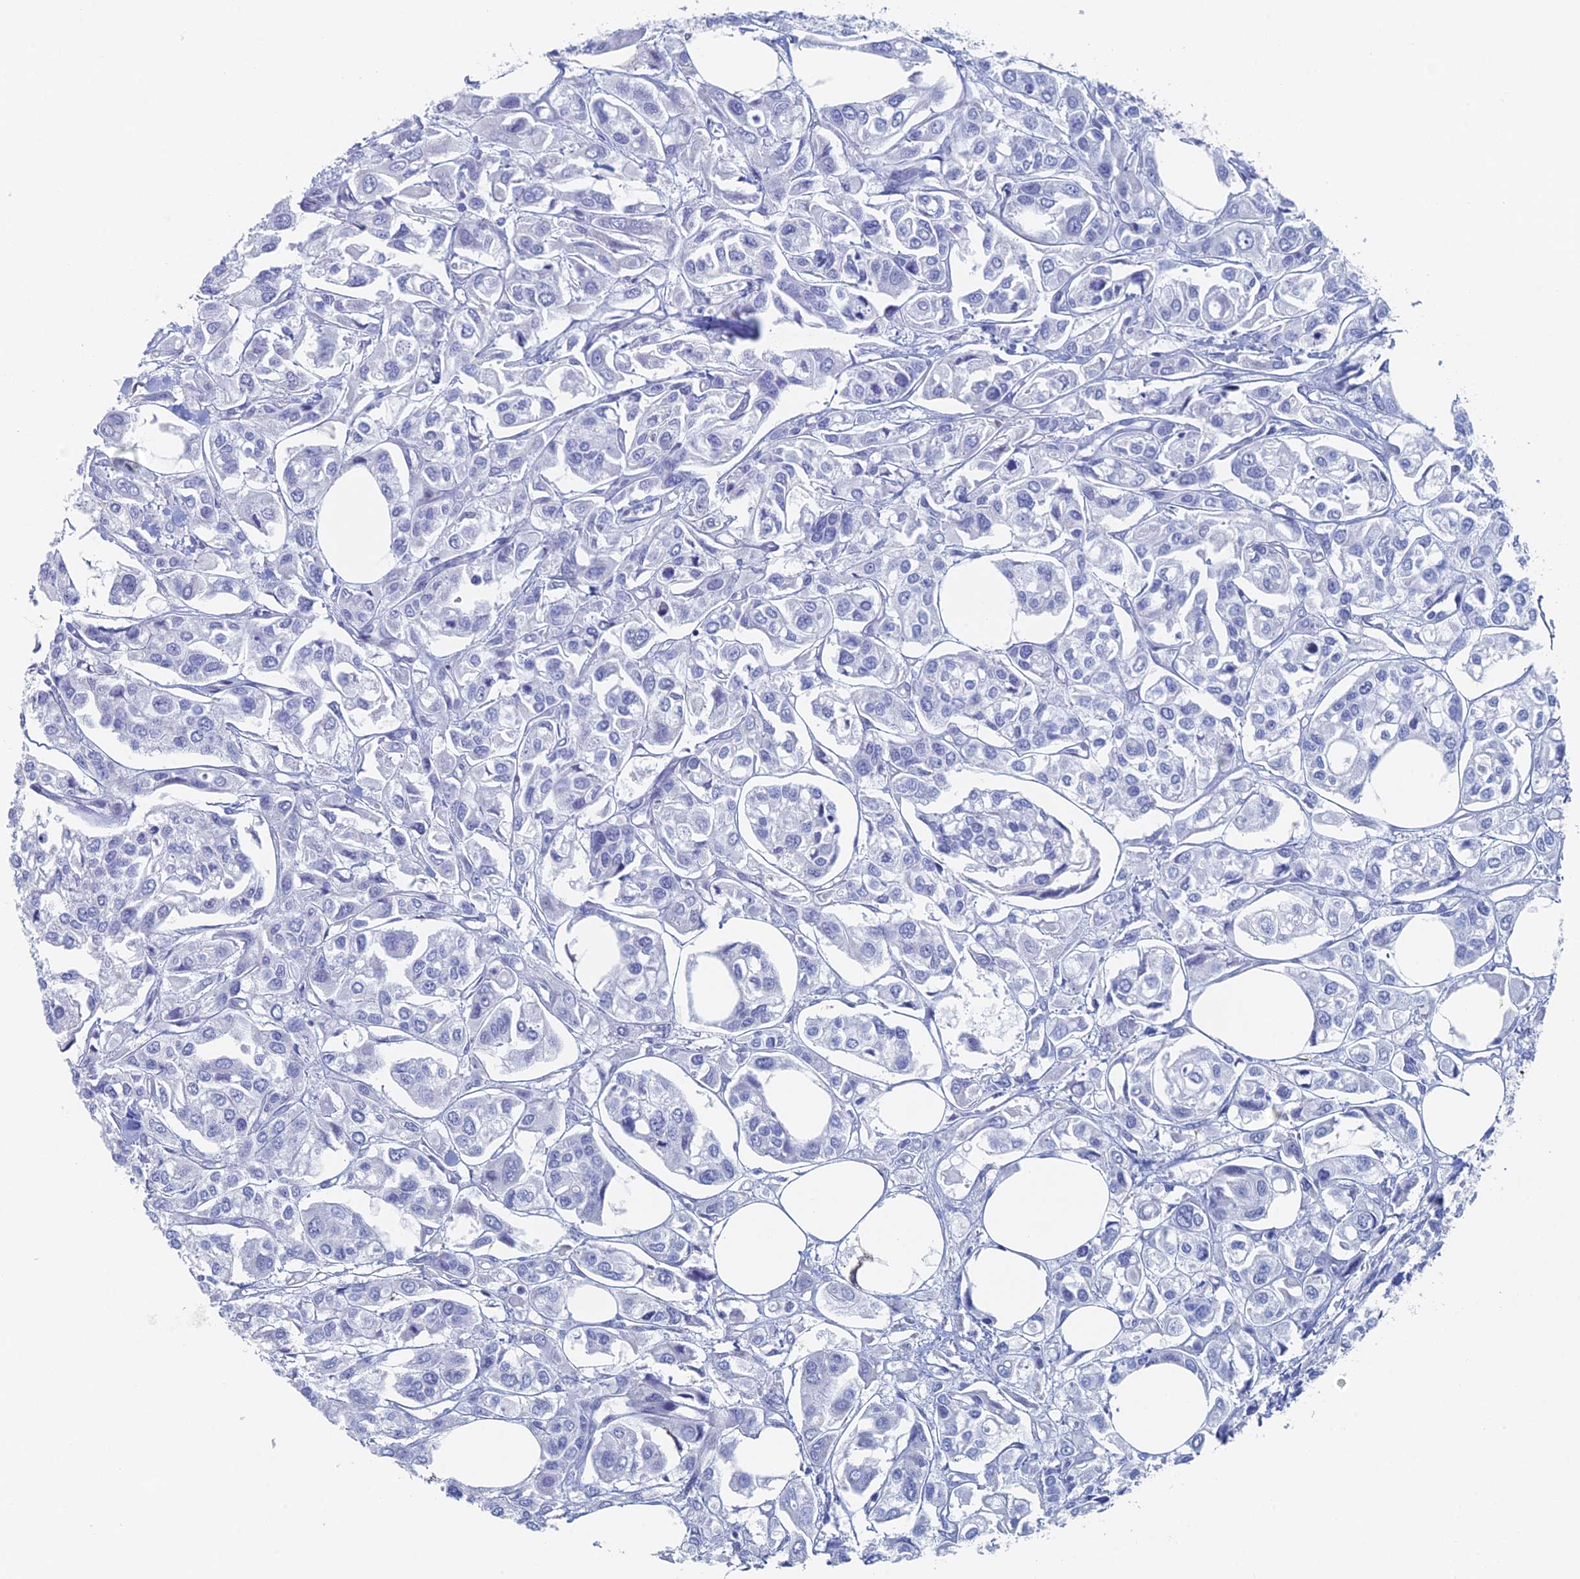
{"staining": {"intensity": "negative", "quantity": "none", "location": "none"}, "tissue": "urothelial cancer", "cell_type": "Tumor cells", "image_type": "cancer", "snomed": [{"axis": "morphology", "description": "Urothelial carcinoma, High grade"}, {"axis": "topography", "description": "Urinary bladder"}], "caption": "Tumor cells show no significant staining in high-grade urothelial carcinoma. (Stains: DAB immunohistochemistry with hematoxylin counter stain, Microscopy: brightfield microscopy at high magnification).", "gene": "KCNK18", "patient": {"sex": "male", "age": 67}}